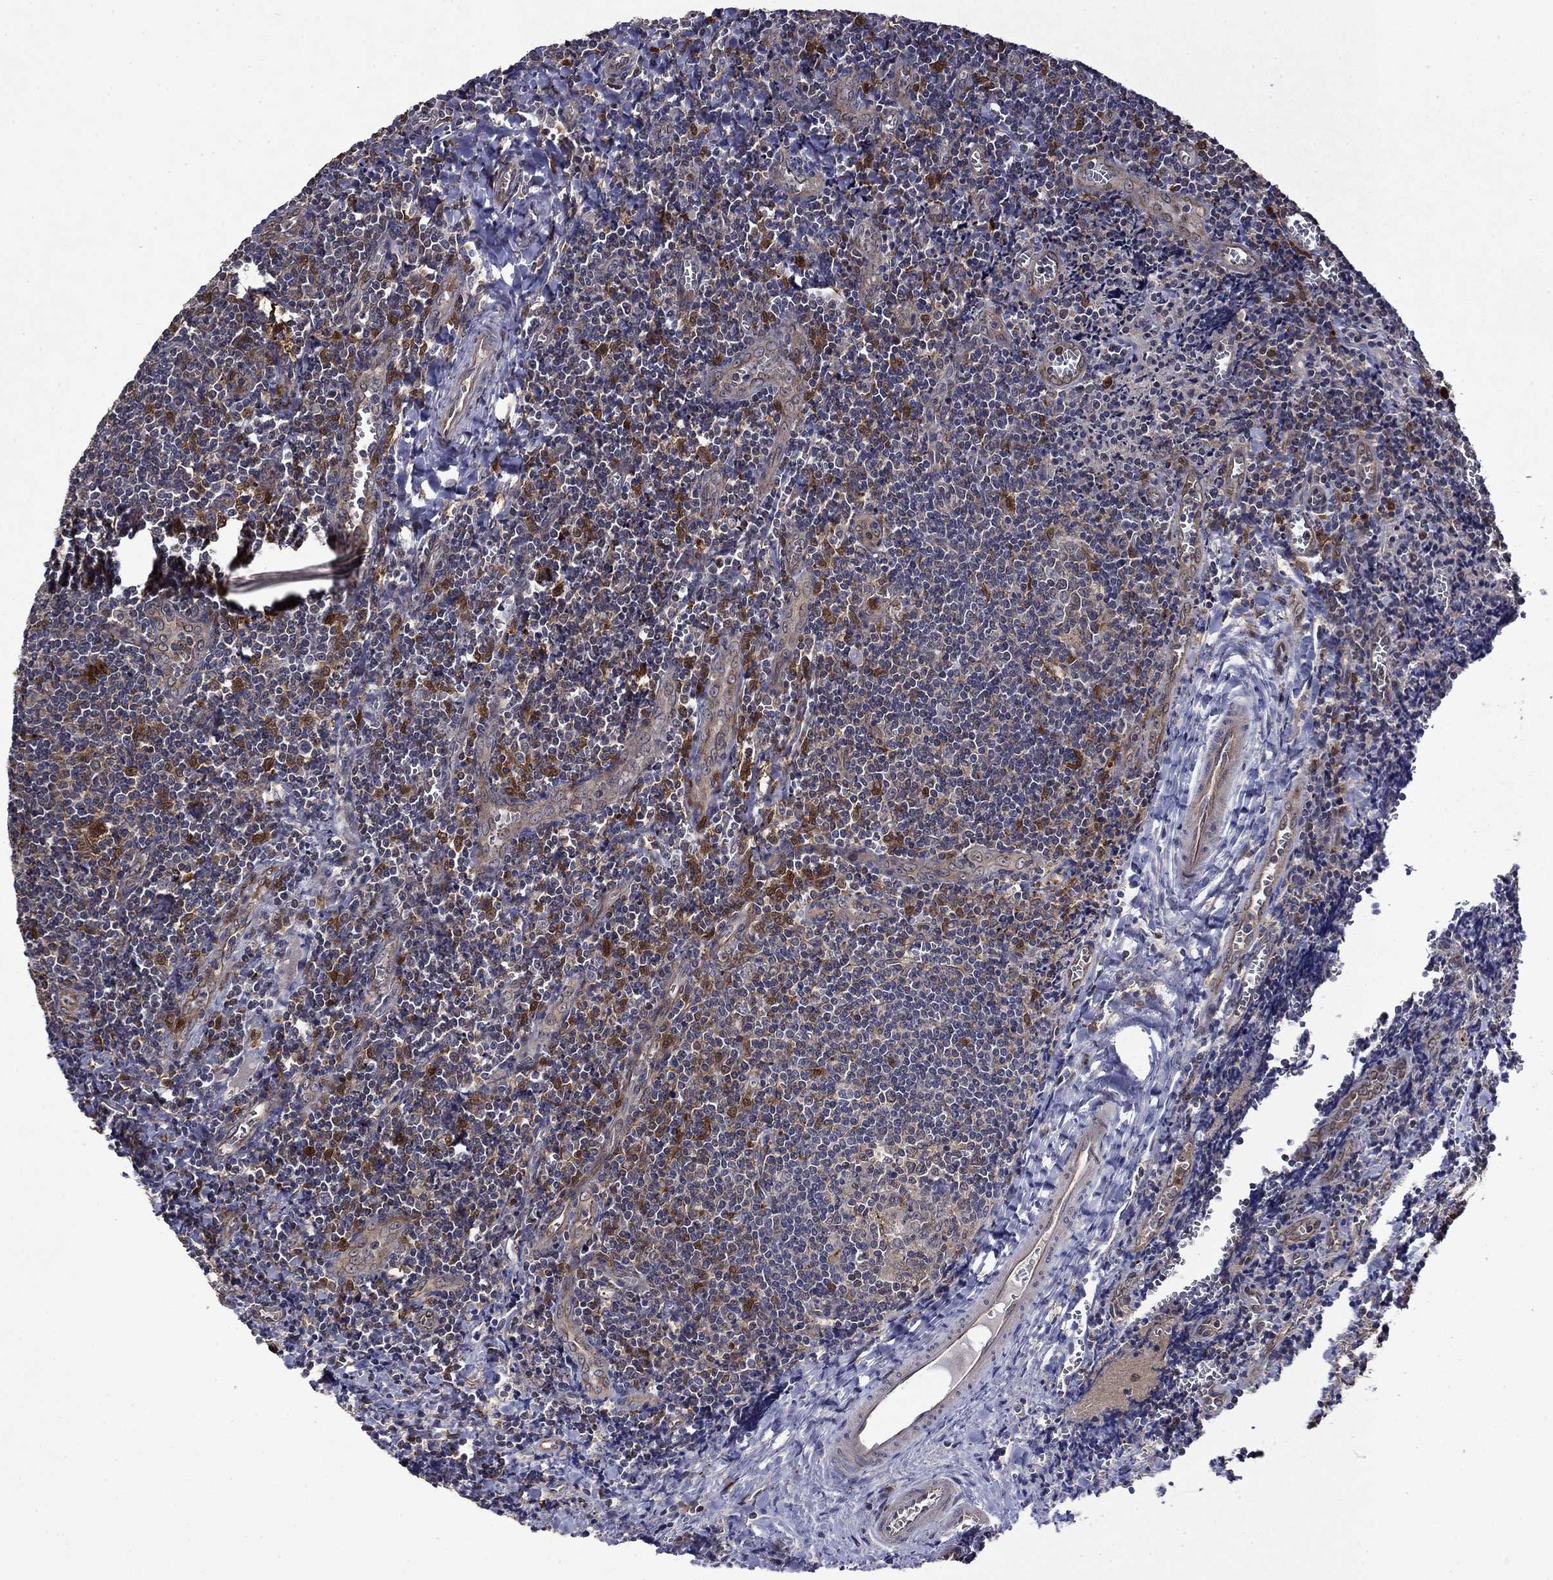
{"staining": {"intensity": "moderate", "quantity": "<25%", "location": "cytoplasmic/membranous"}, "tissue": "tonsil", "cell_type": "Germinal center cells", "image_type": "normal", "snomed": [{"axis": "morphology", "description": "Normal tissue, NOS"}, {"axis": "morphology", "description": "Inflammation, NOS"}, {"axis": "topography", "description": "Tonsil"}], "caption": "This histopathology image demonstrates IHC staining of normal human tonsil, with low moderate cytoplasmic/membranous staining in approximately <25% of germinal center cells.", "gene": "TPMT", "patient": {"sex": "female", "age": 31}}